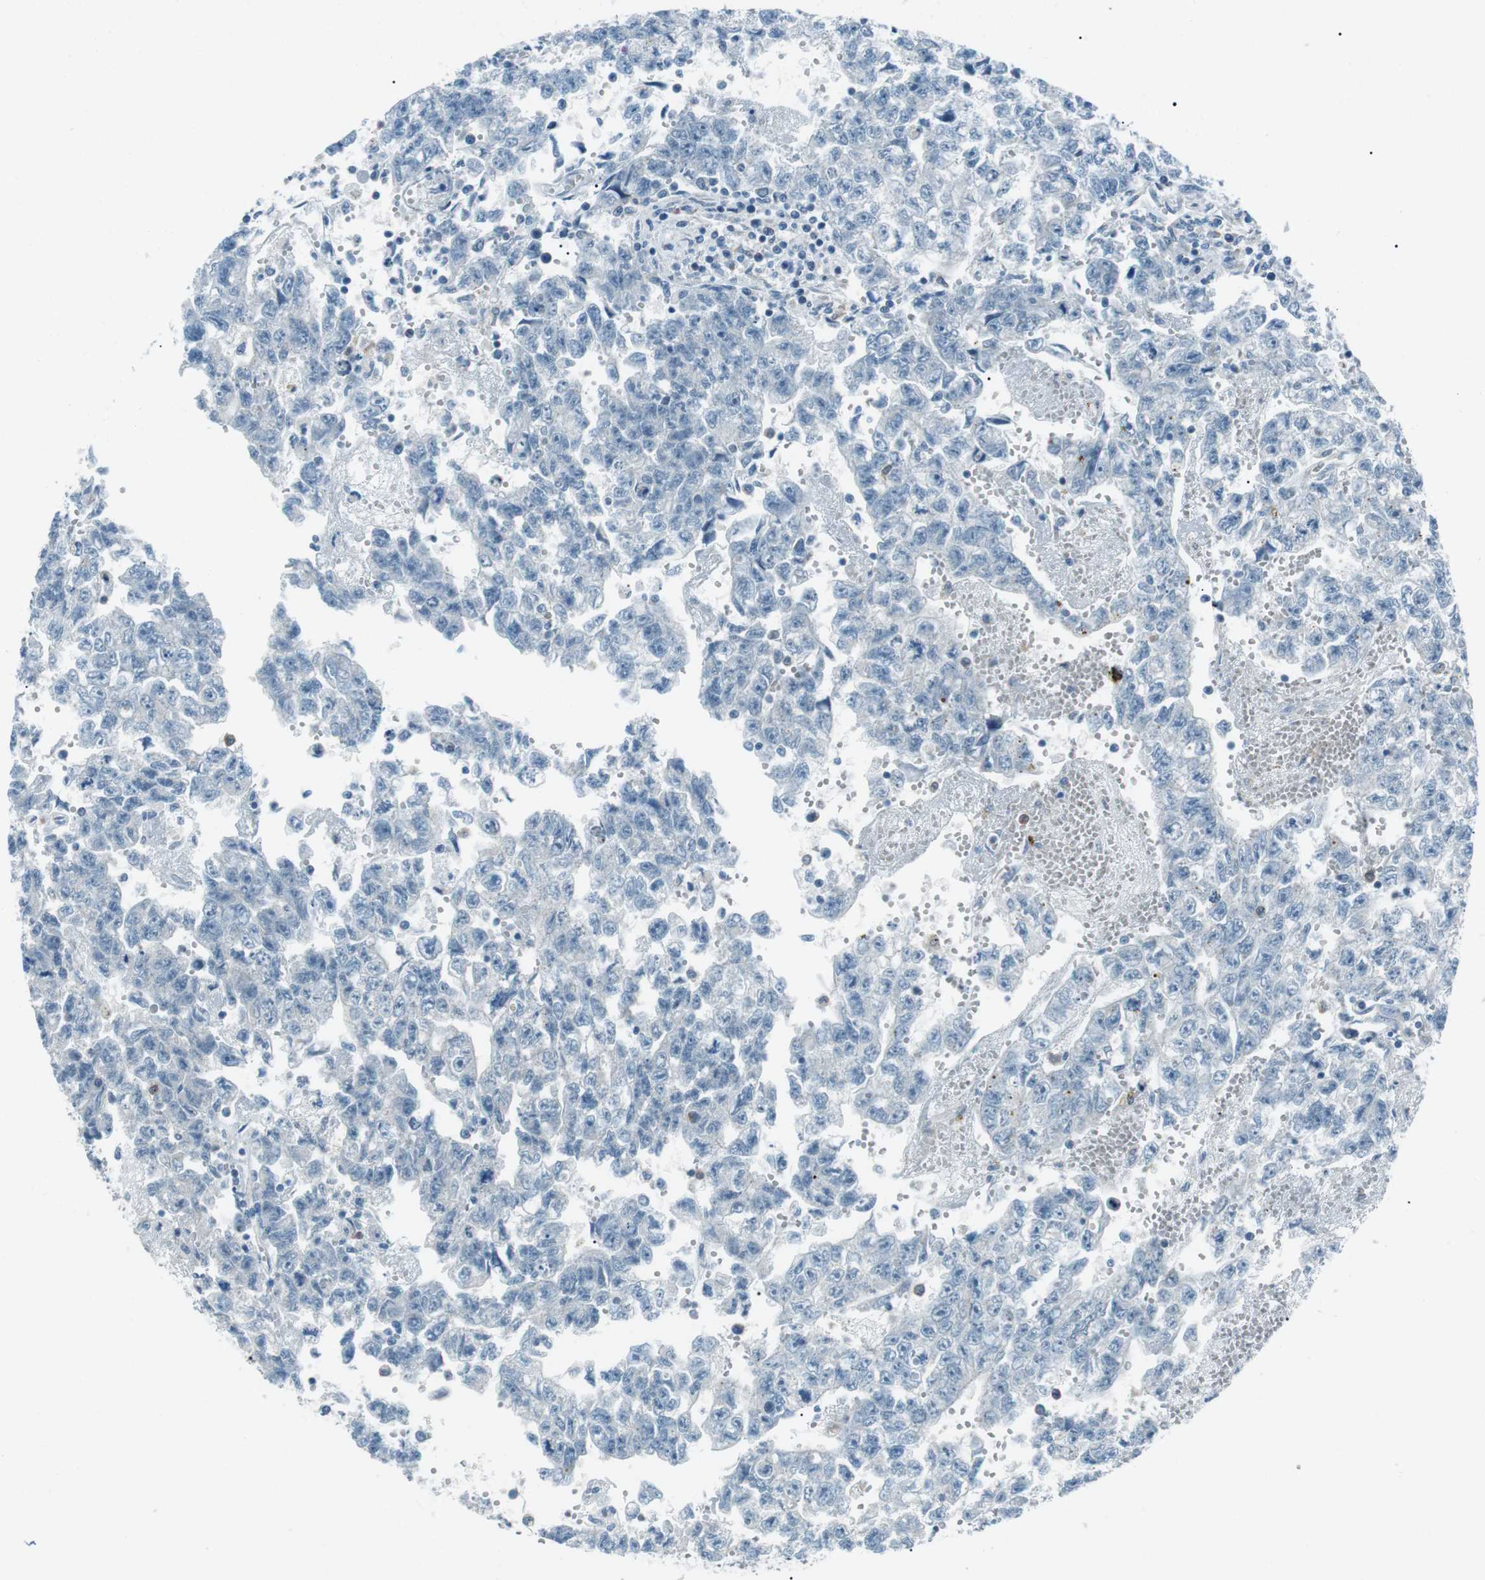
{"staining": {"intensity": "negative", "quantity": "none", "location": "none"}, "tissue": "testis cancer", "cell_type": "Tumor cells", "image_type": "cancer", "snomed": [{"axis": "morphology", "description": "Seminoma, NOS"}, {"axis": "morphology", "description": "Carcinoma, Embryonal, NOS"}, {"axis": "topography", "description": "Testis"}], "caption": "Micrograph shows no significant protein positivity in tumor cells of testis embryonal carcinoma. The staining was performed using DAB (3,3'-diaminobenzidine) to visualize the protein expression in brown, while the nuclei were stained in blue with hematoxylin (Magnification: 20x).", "gene": "SERPINB2", "patient": {"sex": "male", "age": 38}}